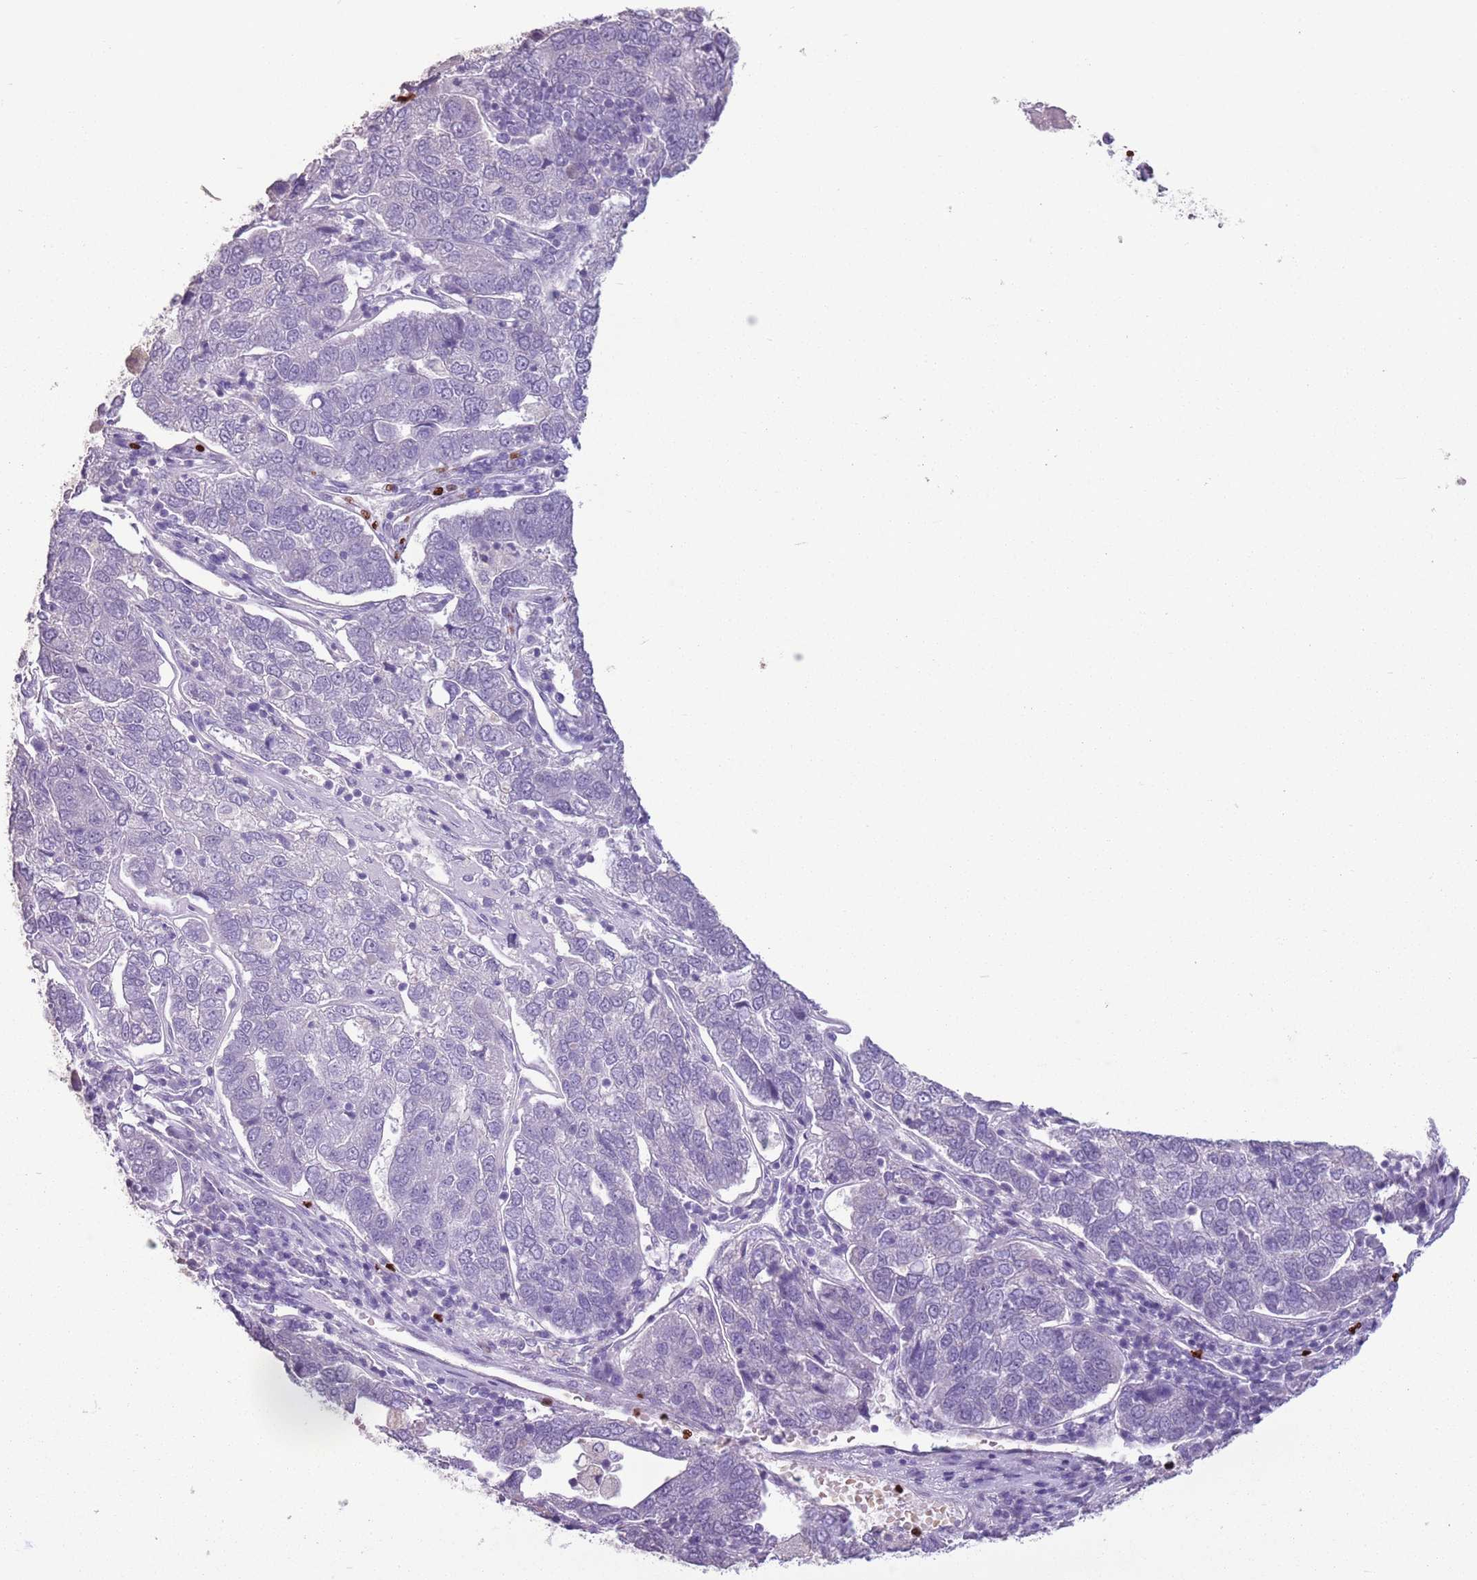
{"staining": {"intensity": "negative", "quantity": "none", "location": "none"}, "tissue": "pancreatic cancer", "cell_type": "Tumor cells", "image_type": "cancer", "snomed": [{"axis": "morphology", "description": "Adenocarcinoma, NOS"}, {"axis": "topography", "description": "Pancreas"}], "caption": "An image of adenocarcinoma (pancreatic) stained for a protein reveals no brown staining in tumor cells.", "gene": "CELF6", "patient": {"sex": "female", "age": 61}}